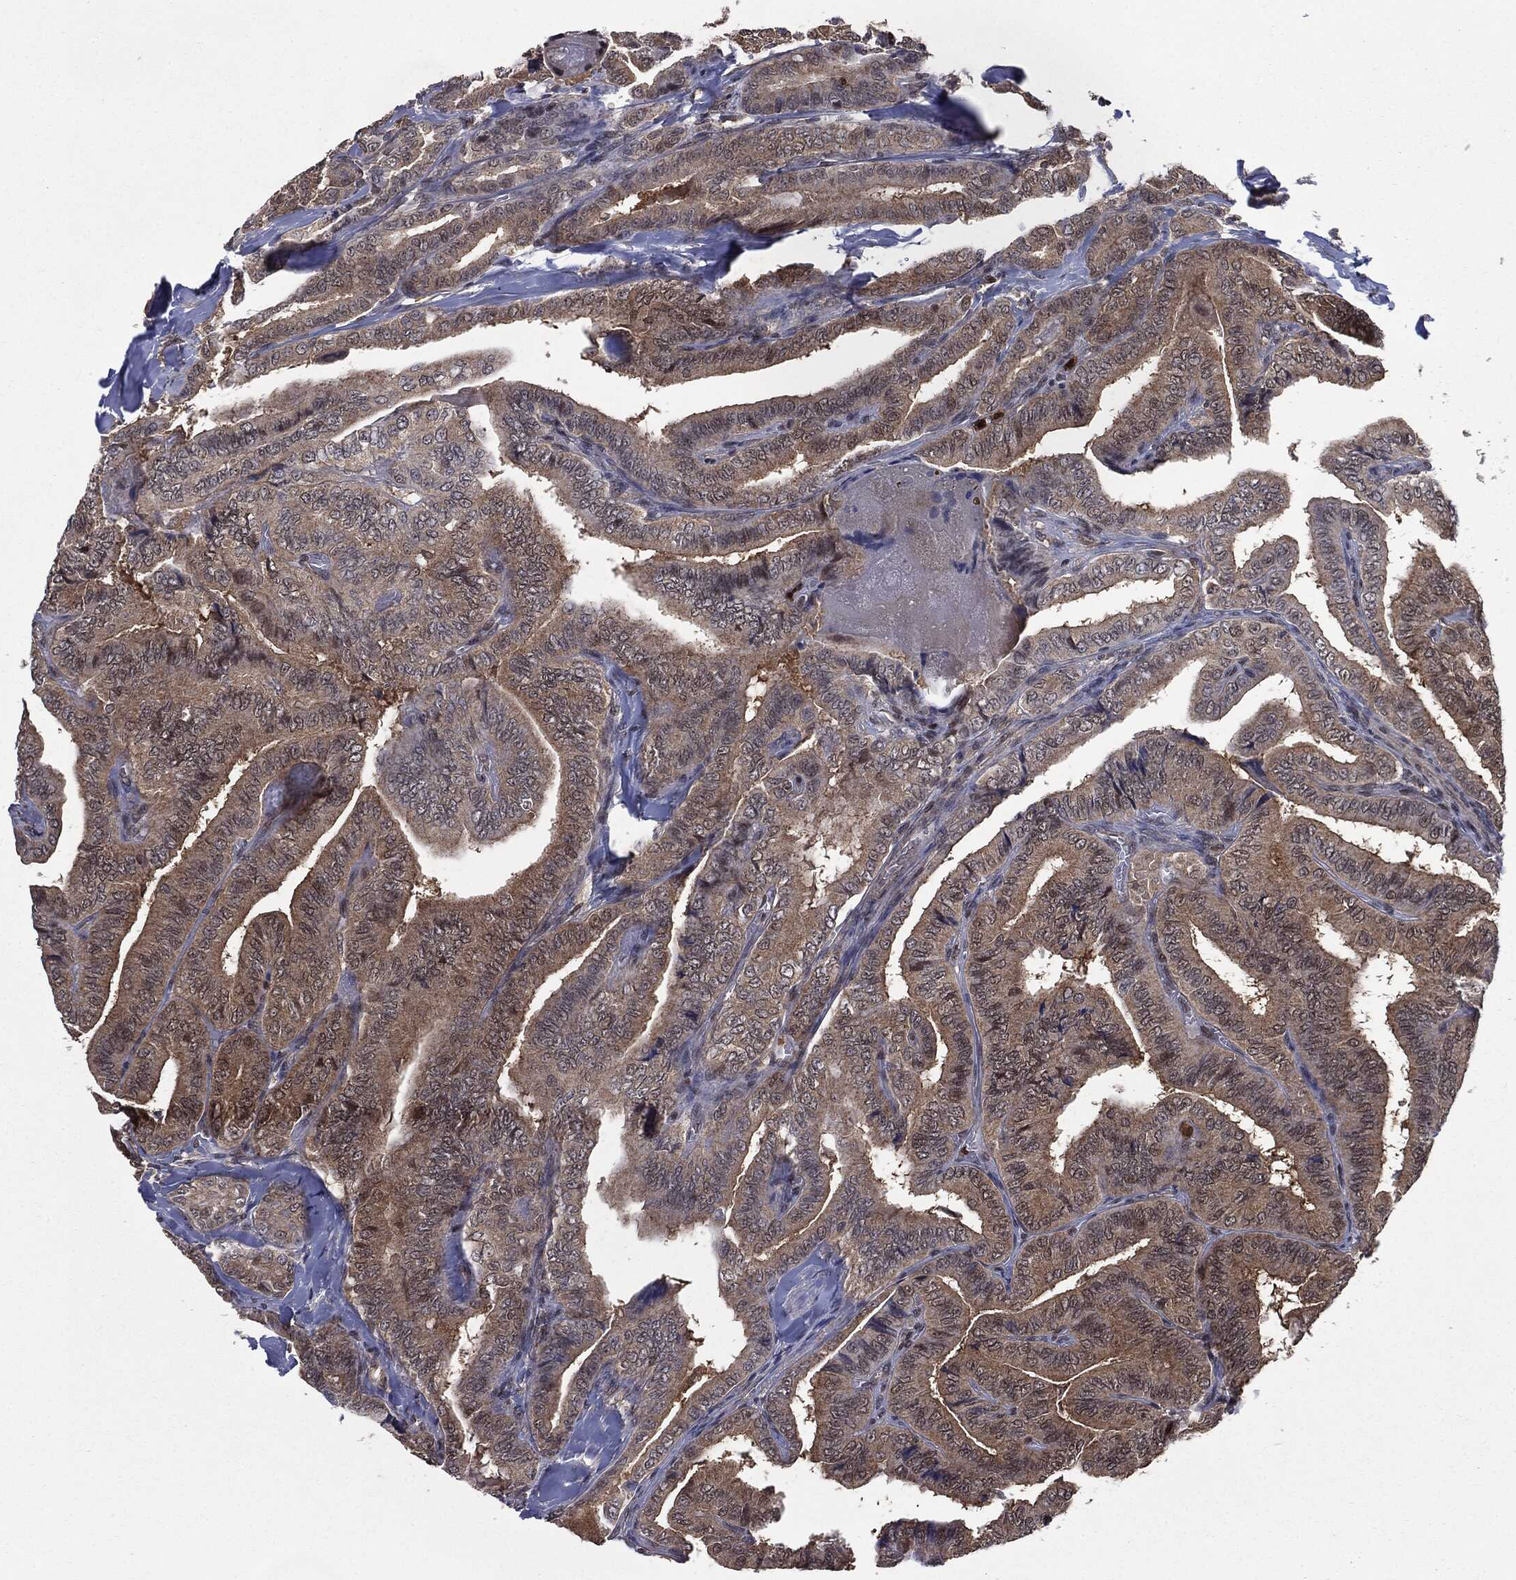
{"staining": {"intensity": "weak", "quantity": ">75%", "location": "cytoplasmic/membranous"}, "tissue": "thyroid cancer", "cell_type": "Tumor cells", "image_type": "cancer", "snomed": [{"axis": "morphology", "description": "Papillary adenocarcinoma, NOS"}, {"axis": "topography", "description": "Thyroid gland"}], "caption": "Thyroid cancer (papillary adenocarcinoma) was stained to show a protein in brown. There is low levels of weak cytoplasmic/membranous staining in about >75% of tumor cells. (Stains: DAB in brown, nuclei in blue, Microscopy: brightfield microscopy at high magnification).", "gene": "GPI", "patient": {"sex": "male", "age": 61}}